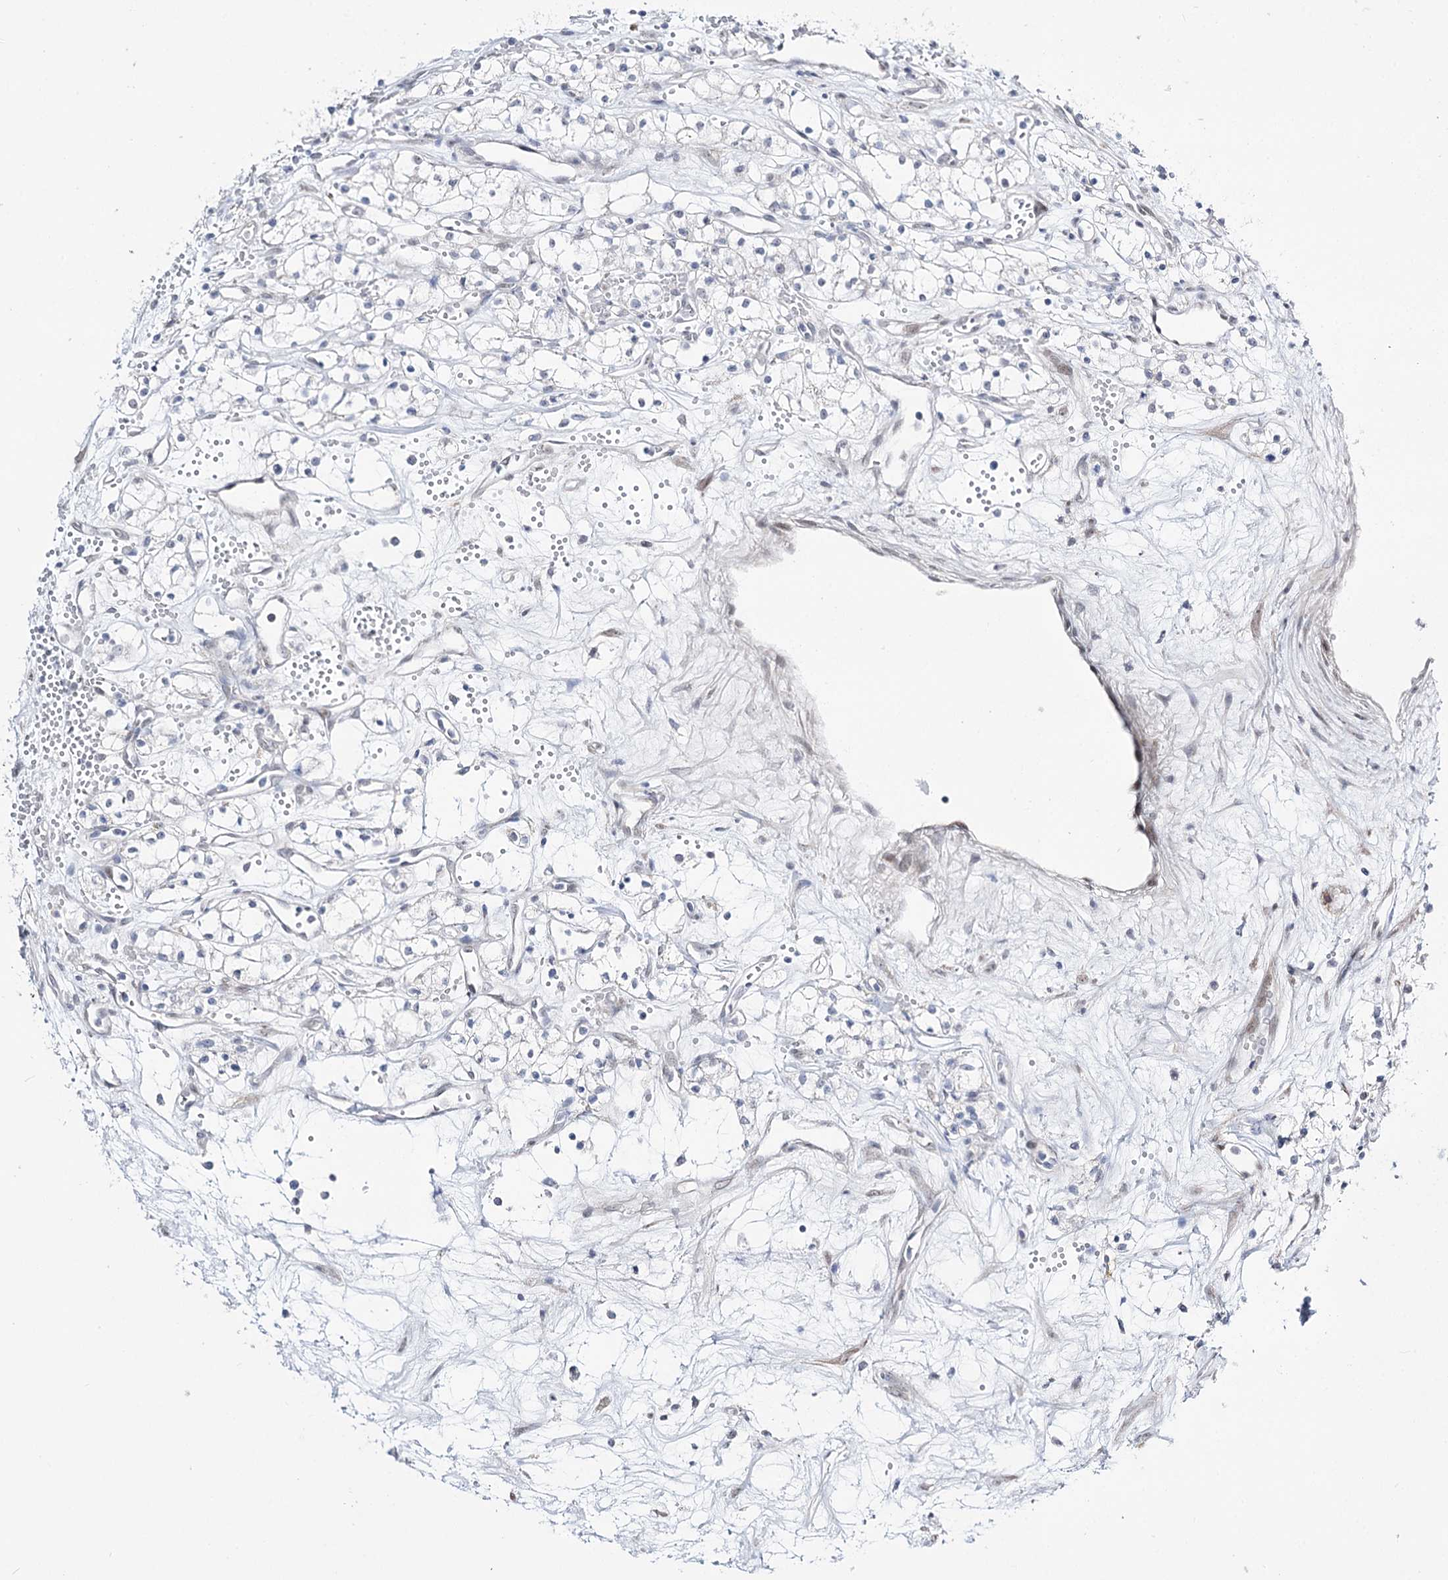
{"staining": {"intensity": "negative", "quantity": "none", "location": "none"}, "tissue": "renal cancer", "cell_type": "Tumor cells", "image_type": "cancer", "snomed": [{"axis": "morphology", "description": "Adenocarcinoma, NOS"}, {"axis": "topography", "description": "Kidney"}], "caption": "Tumor cells are negative for protein expression in human adenocarcinoma (renal). Nuclei are stained in blue.", "gene": "RBM15B", "patient": {"sex": "male", "age": 59}}